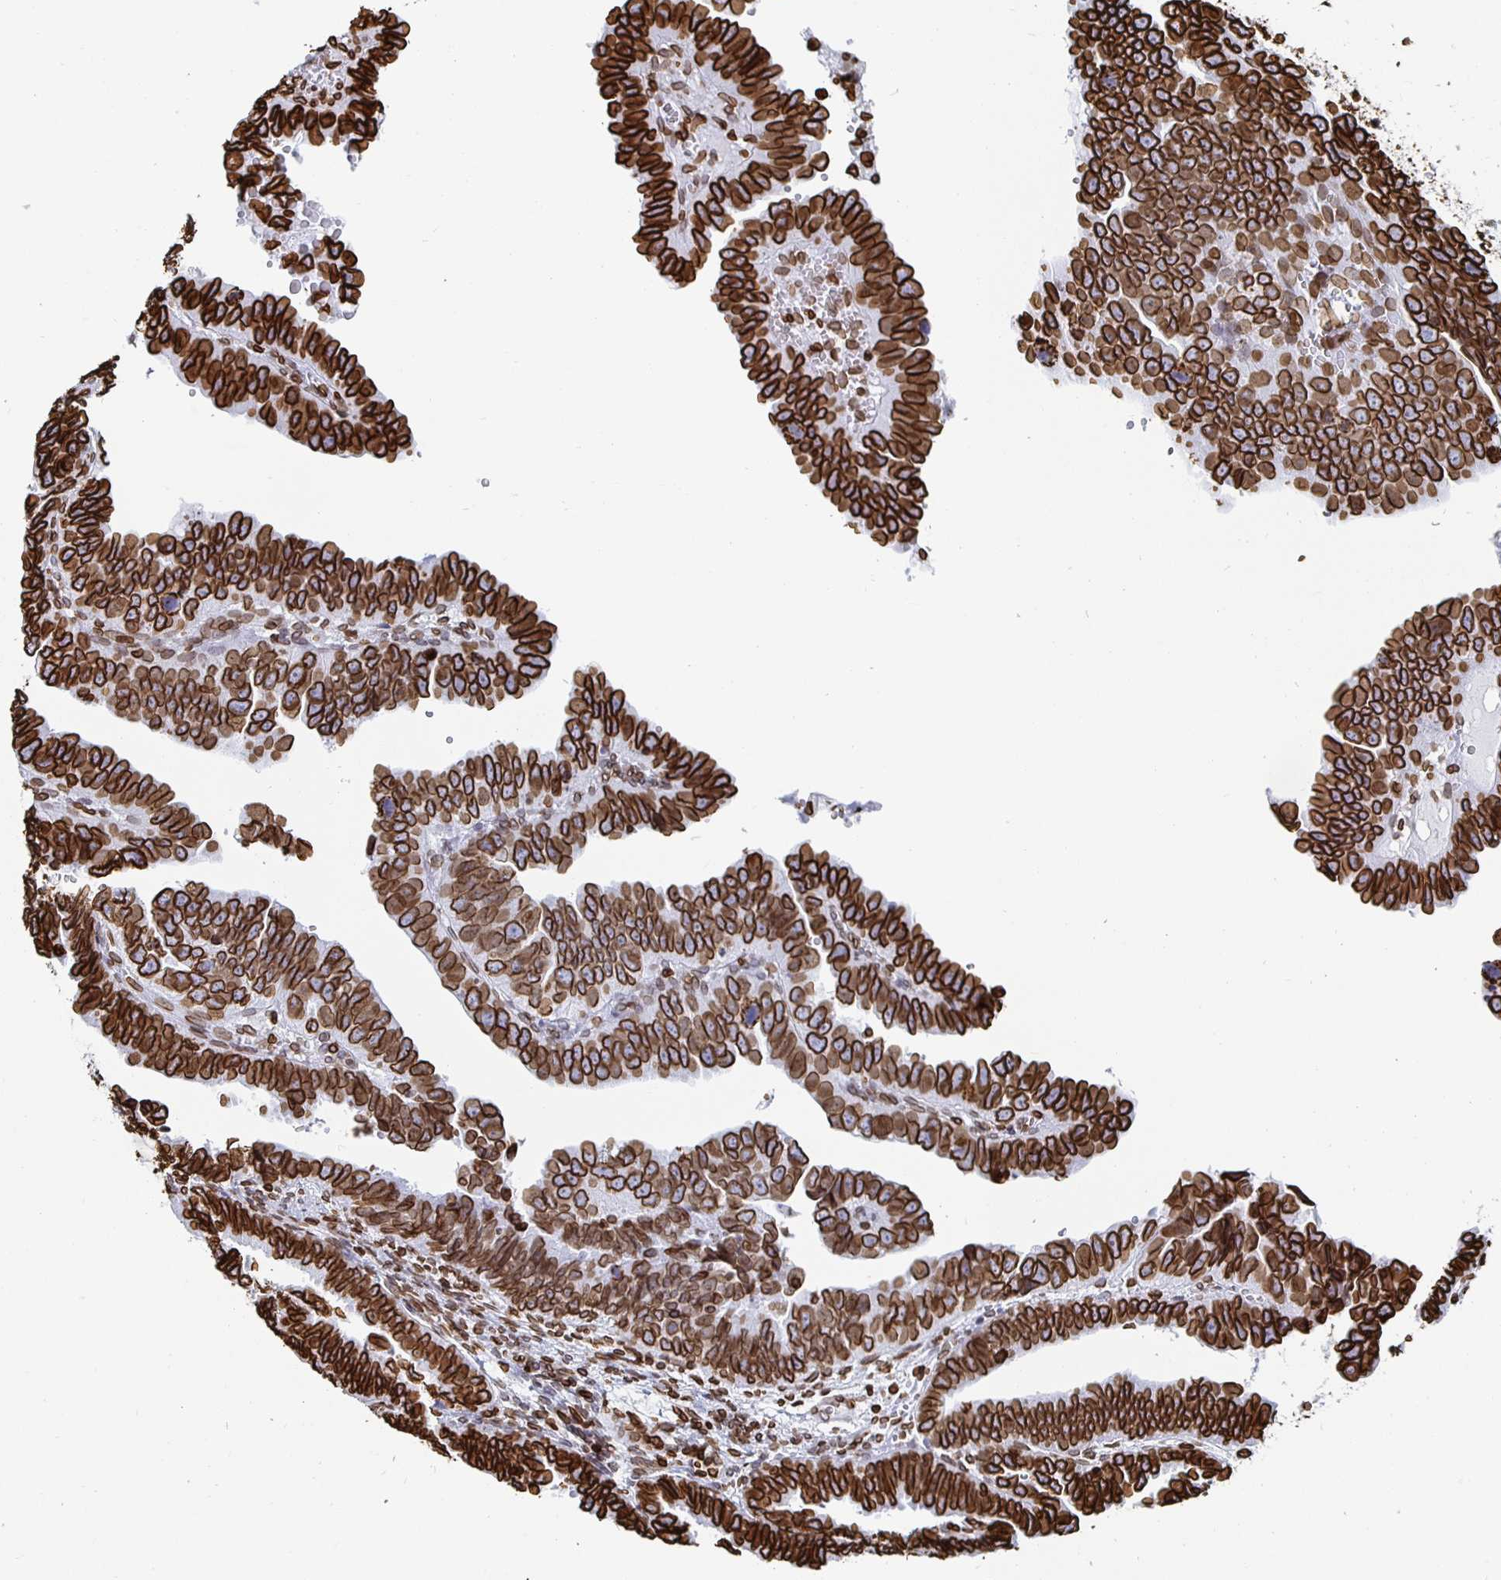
{"staining": {"intensity": "strong", "quantity": ">75%", "location": "cytoplasmic/membranous,nuclear"}, "tissue": "endometrial cancer", "cell_type": "Tumor cells", "image_type": "cancer", "snomed": [{"axis": "morphology", "description": "Adenocarcinoma, NOS"}, {"axis": "topography", "description": "Endometrium"}], "caption": "Strong cytoplasmic/membranous and nuclear protein staining is appreciated in approximately >75% of tumor cells in endometrial cancer (adenocarcinoma). (IHC, brightfield microscopy, high magnification).", "gene": "LMNB1", "patient": {"sex": "female", "age": 75}}